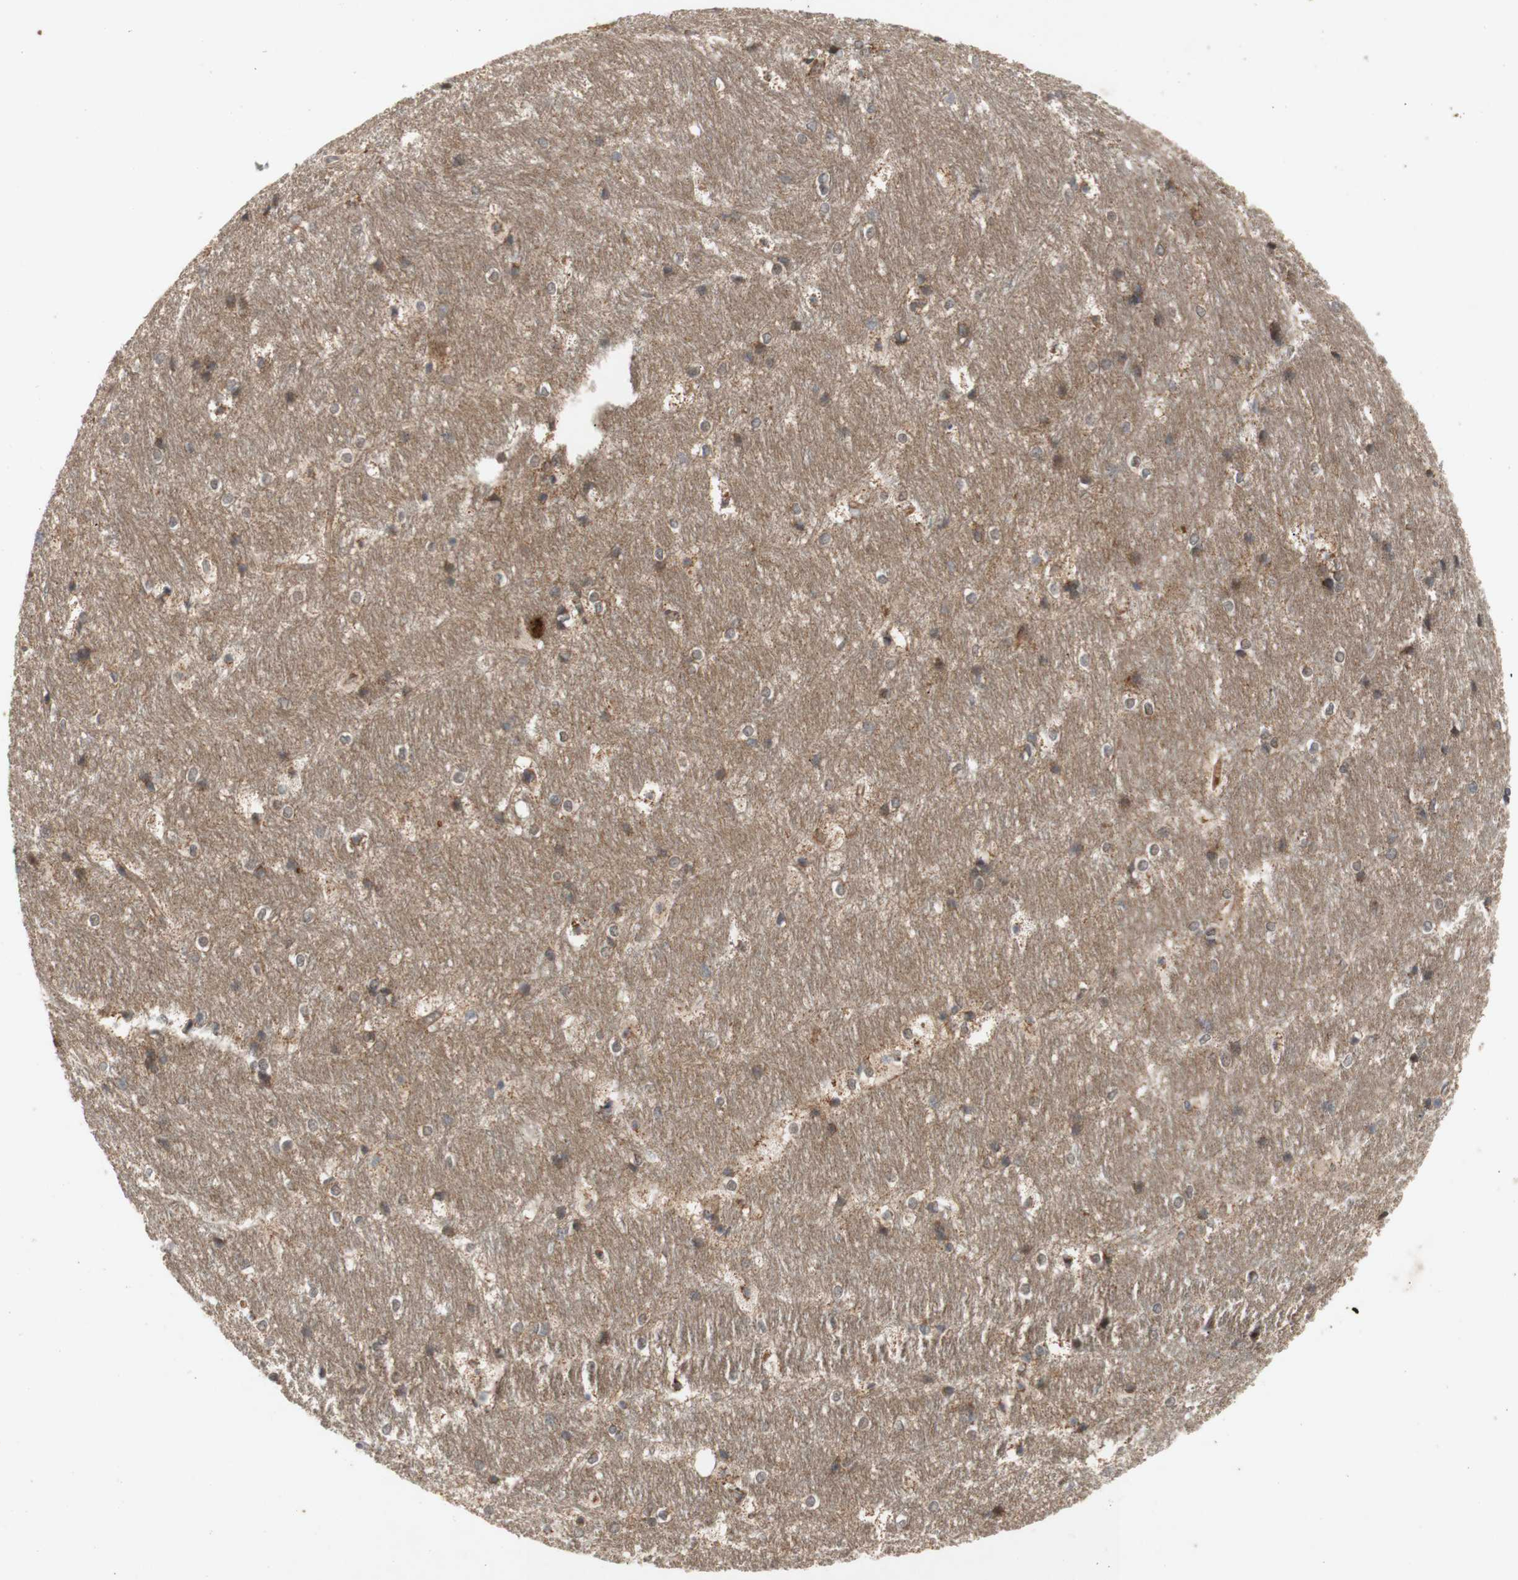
{"staining": {"intensity": "moderate", "quantity": "25%-75%", "location": "cytoplasmic/membranous"}, "tissue": "hippocampus", "cell_type": "Glial cells", "image_type": "normal", "snomed": [{"axis": "morphology", "description": "Normal tissue, NOS"}, {"axis": "topography", "description": "Hippocampus"}], "caption": "Protein staining exhibits moderate cytoplasmic/membranous expression in about 25%-75% of glial cells in benign hippocampus.", "gene": "PKN1", "patient": {"sex": "female", "age": 19}}